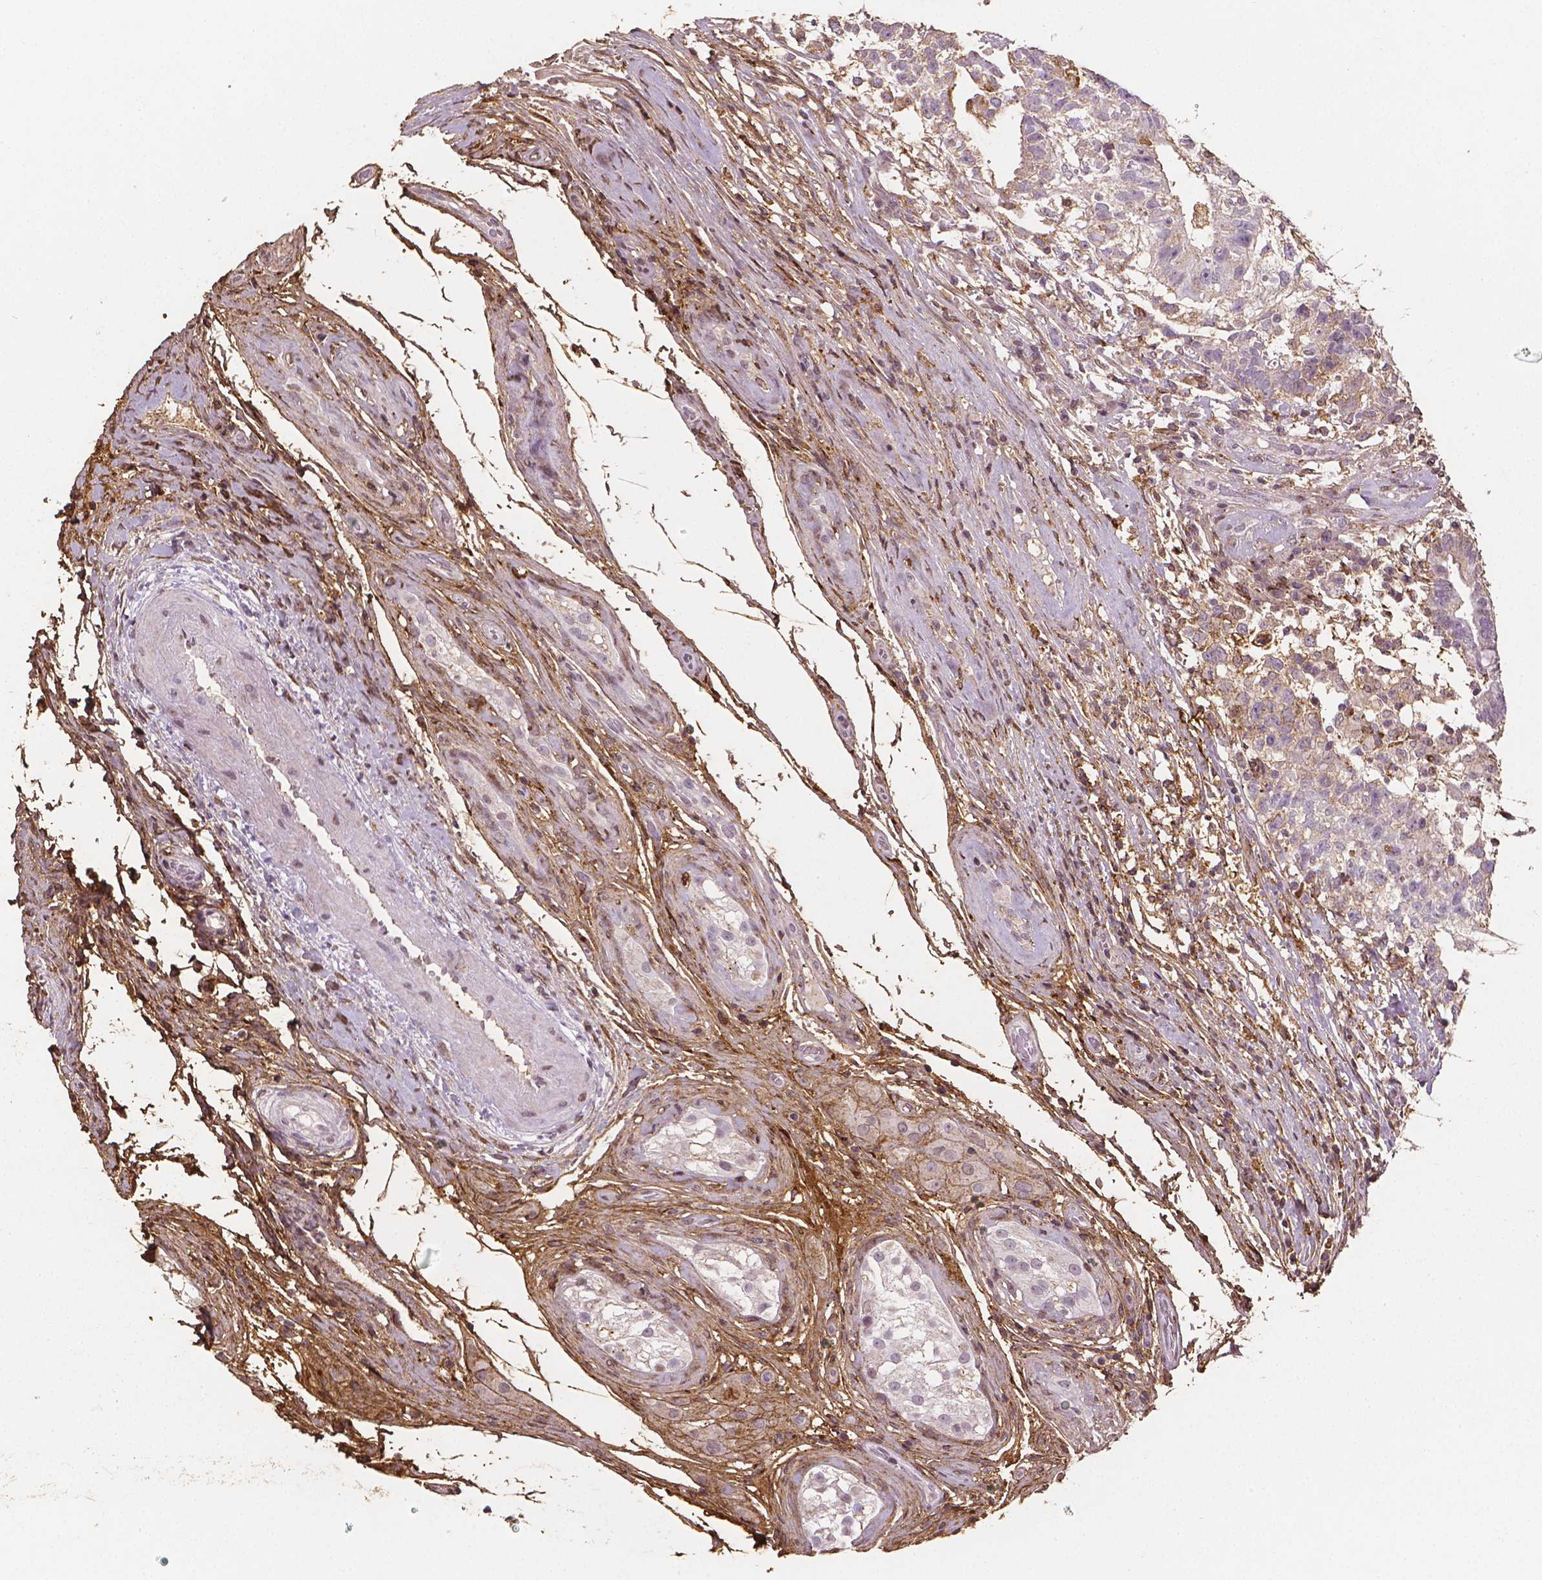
{"staining": {"intensity": "negative", "quantity": "none", "location": "none"}, "tissue": "testis cancer", "cell_type": "Tumor cells", "image_type": "cancer", "snomed": [{"axis": "morphology", "description": "Seminoma, NOS"}, {"axis": "morphology", "description": "Carcinoma, Embryonal, NOS"}, {"axis": "topography", "description": "Testis"}], "caption": "DAB immunohistochemical staining of testis cancer shows no significant positivity in tumor cells. The staining was performed using DAB to visualize the protein expression in brown, while the nuclei were stained in blue with hematoxylin (Magnification: 20x).", "gene": "DCN", "patient": {"sex": "male", "age": 41}}